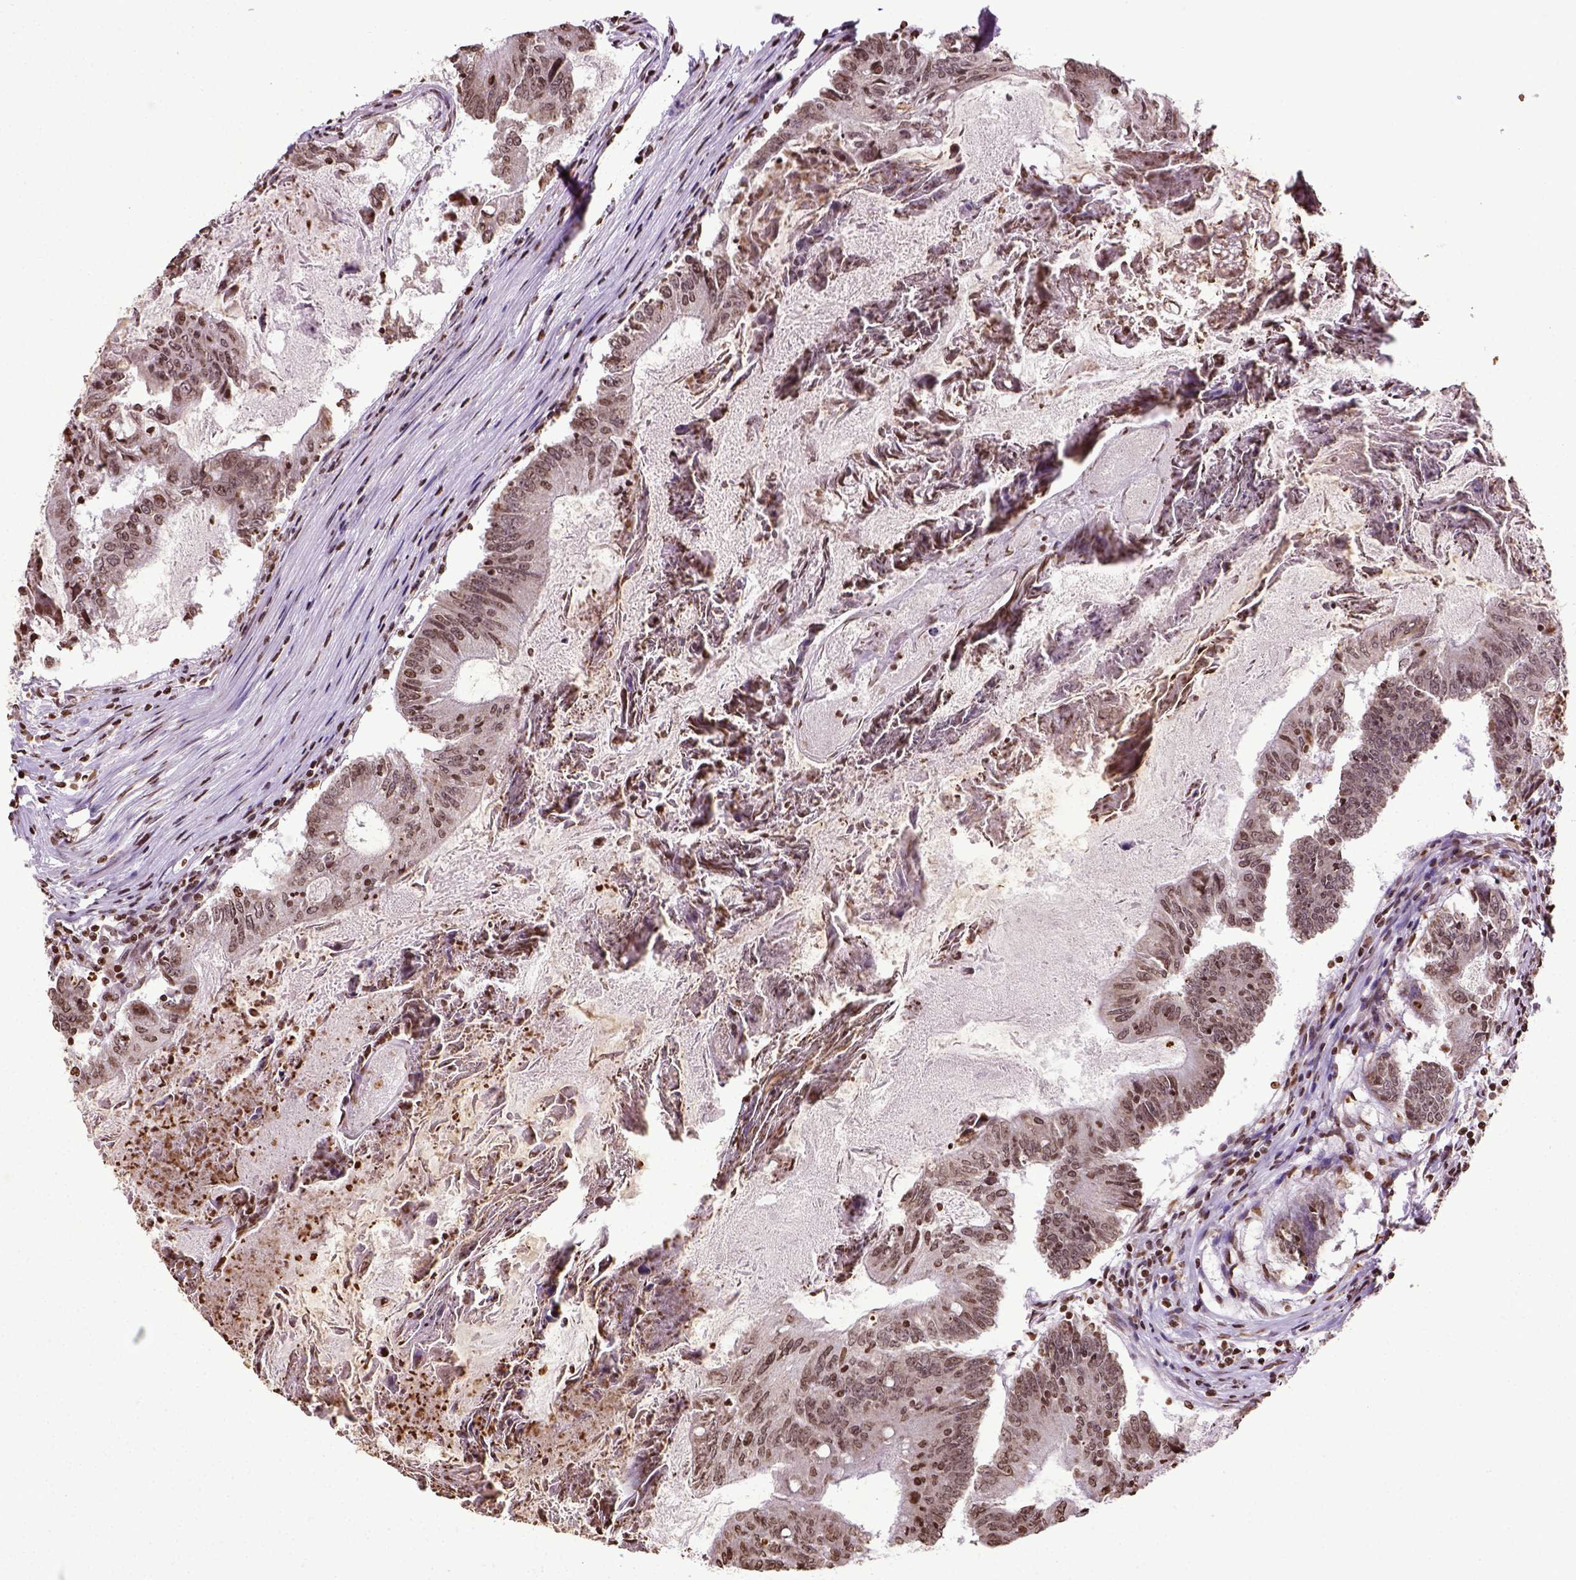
{"staining": {"intensity": "moderate", "quantity": ">75%", "location": "nuclear"}, "tissue": "colorectal cancer", "cell_type": "Tumor cells", "image_type": "cancer", "snomed": [{"axis": "morphology", "description": "Adenocarcinoma, NOS"}, {"axis": "topography", "description": "Colon"}], "caption": "A photomicrograph of human colorectal cancer (adenocarcinoma) stained for a protein displays moderate nuclear brown staining in tumor cells. (brown staining indicates protein expression, while blue staining denotes nuclei).", "gene": "ZNF75D", "patient": {"sex": "female", "age": 70}}